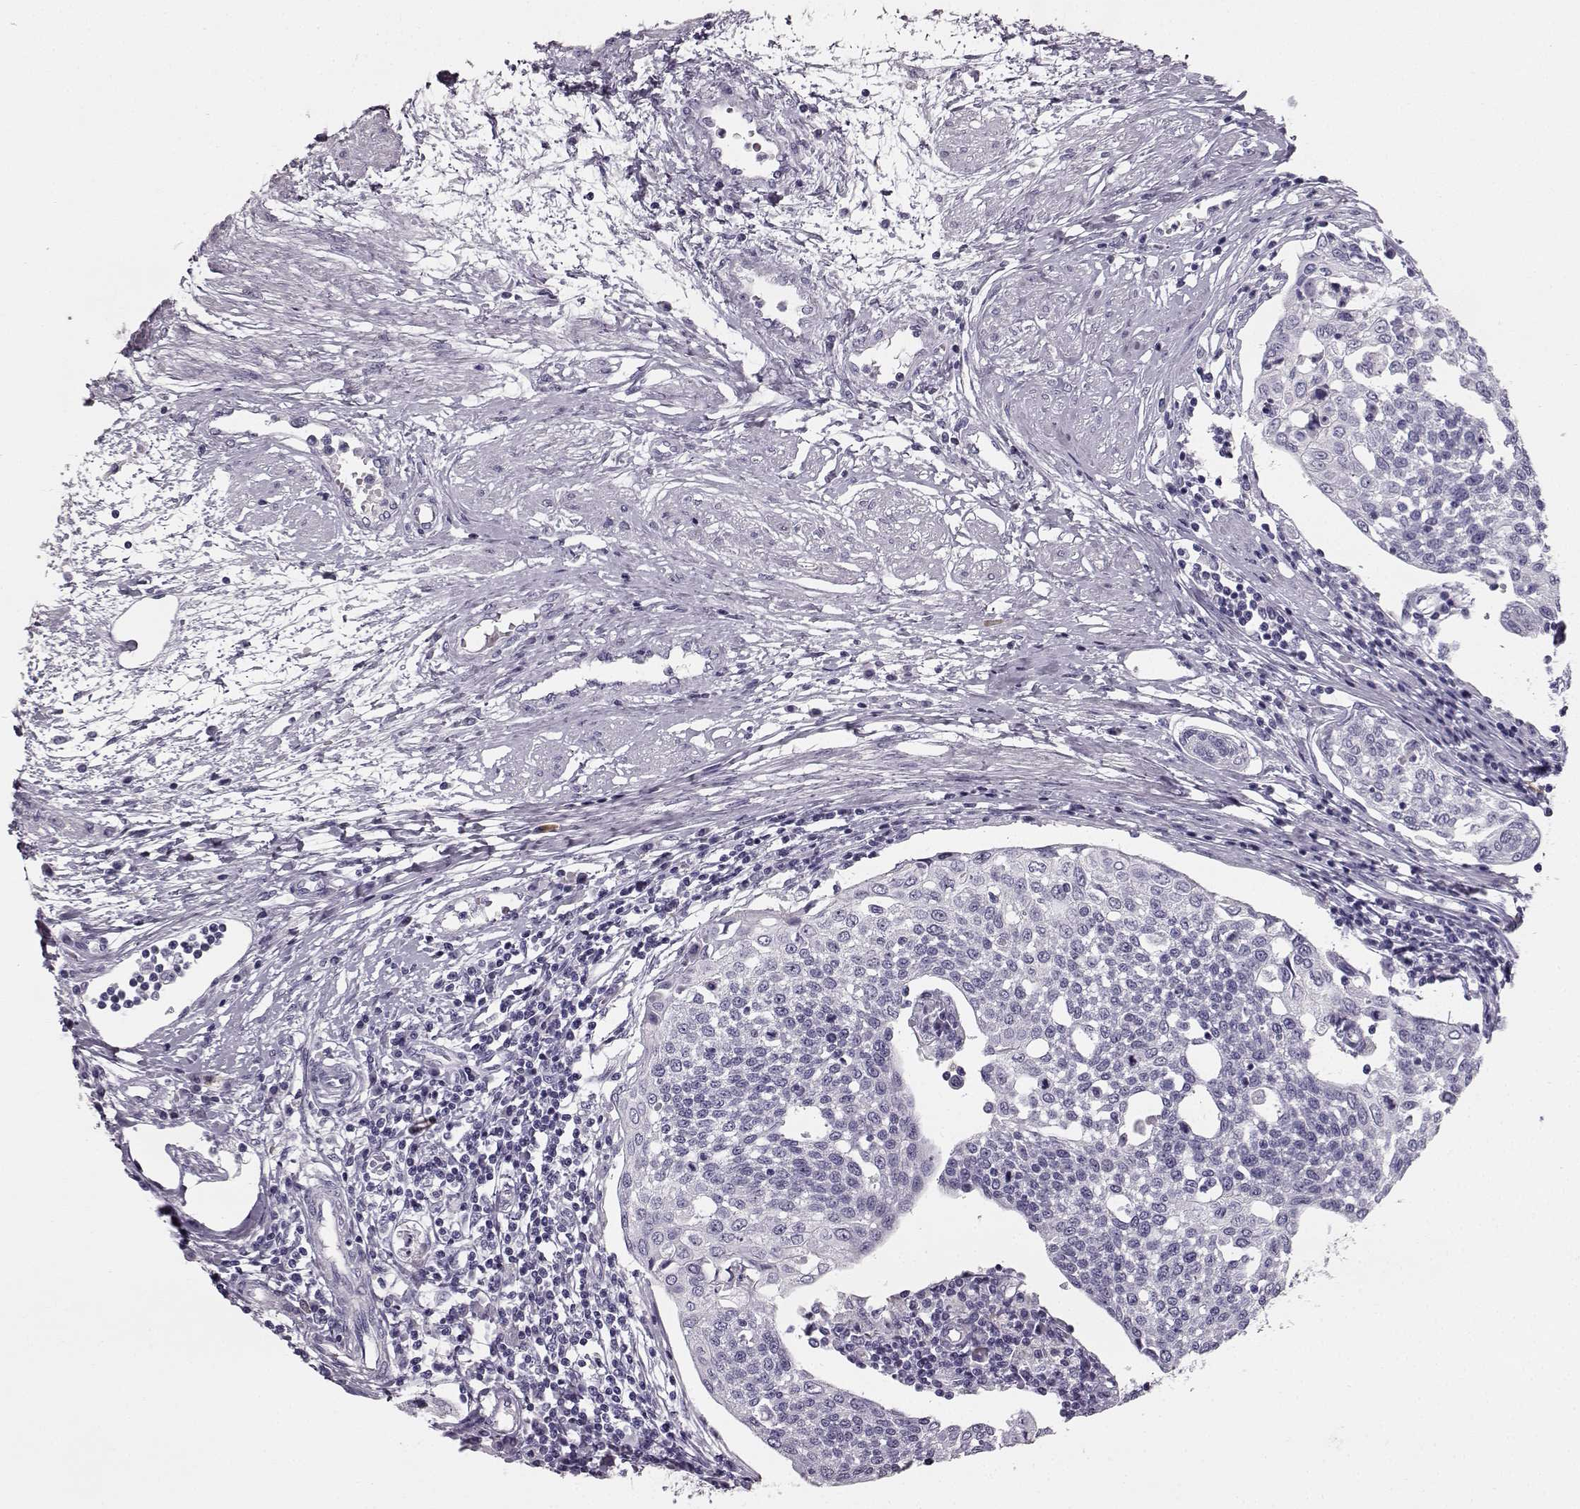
{"staining": {"intensity": "negative", "quantity": "none", "location": "none"}, "tissue": "cervical cancer", "cell_type": "Tumor cells", "image_type": "cancer", "snomed": [{"axis": "morphology", "description": "Squamous cell carcinoma, NOS"}, {"axis": "topography", "description": "Cervix"}], "caption": "High power microscopy histopathology image of an immunohistochemistry (IHC) histopathology image of cervical cancer (squamous cell carcinoma), revealing no significant positivity in tumor cells.", "gene": "NPTXR", "patient": {"sex": "female", "age": 34}}